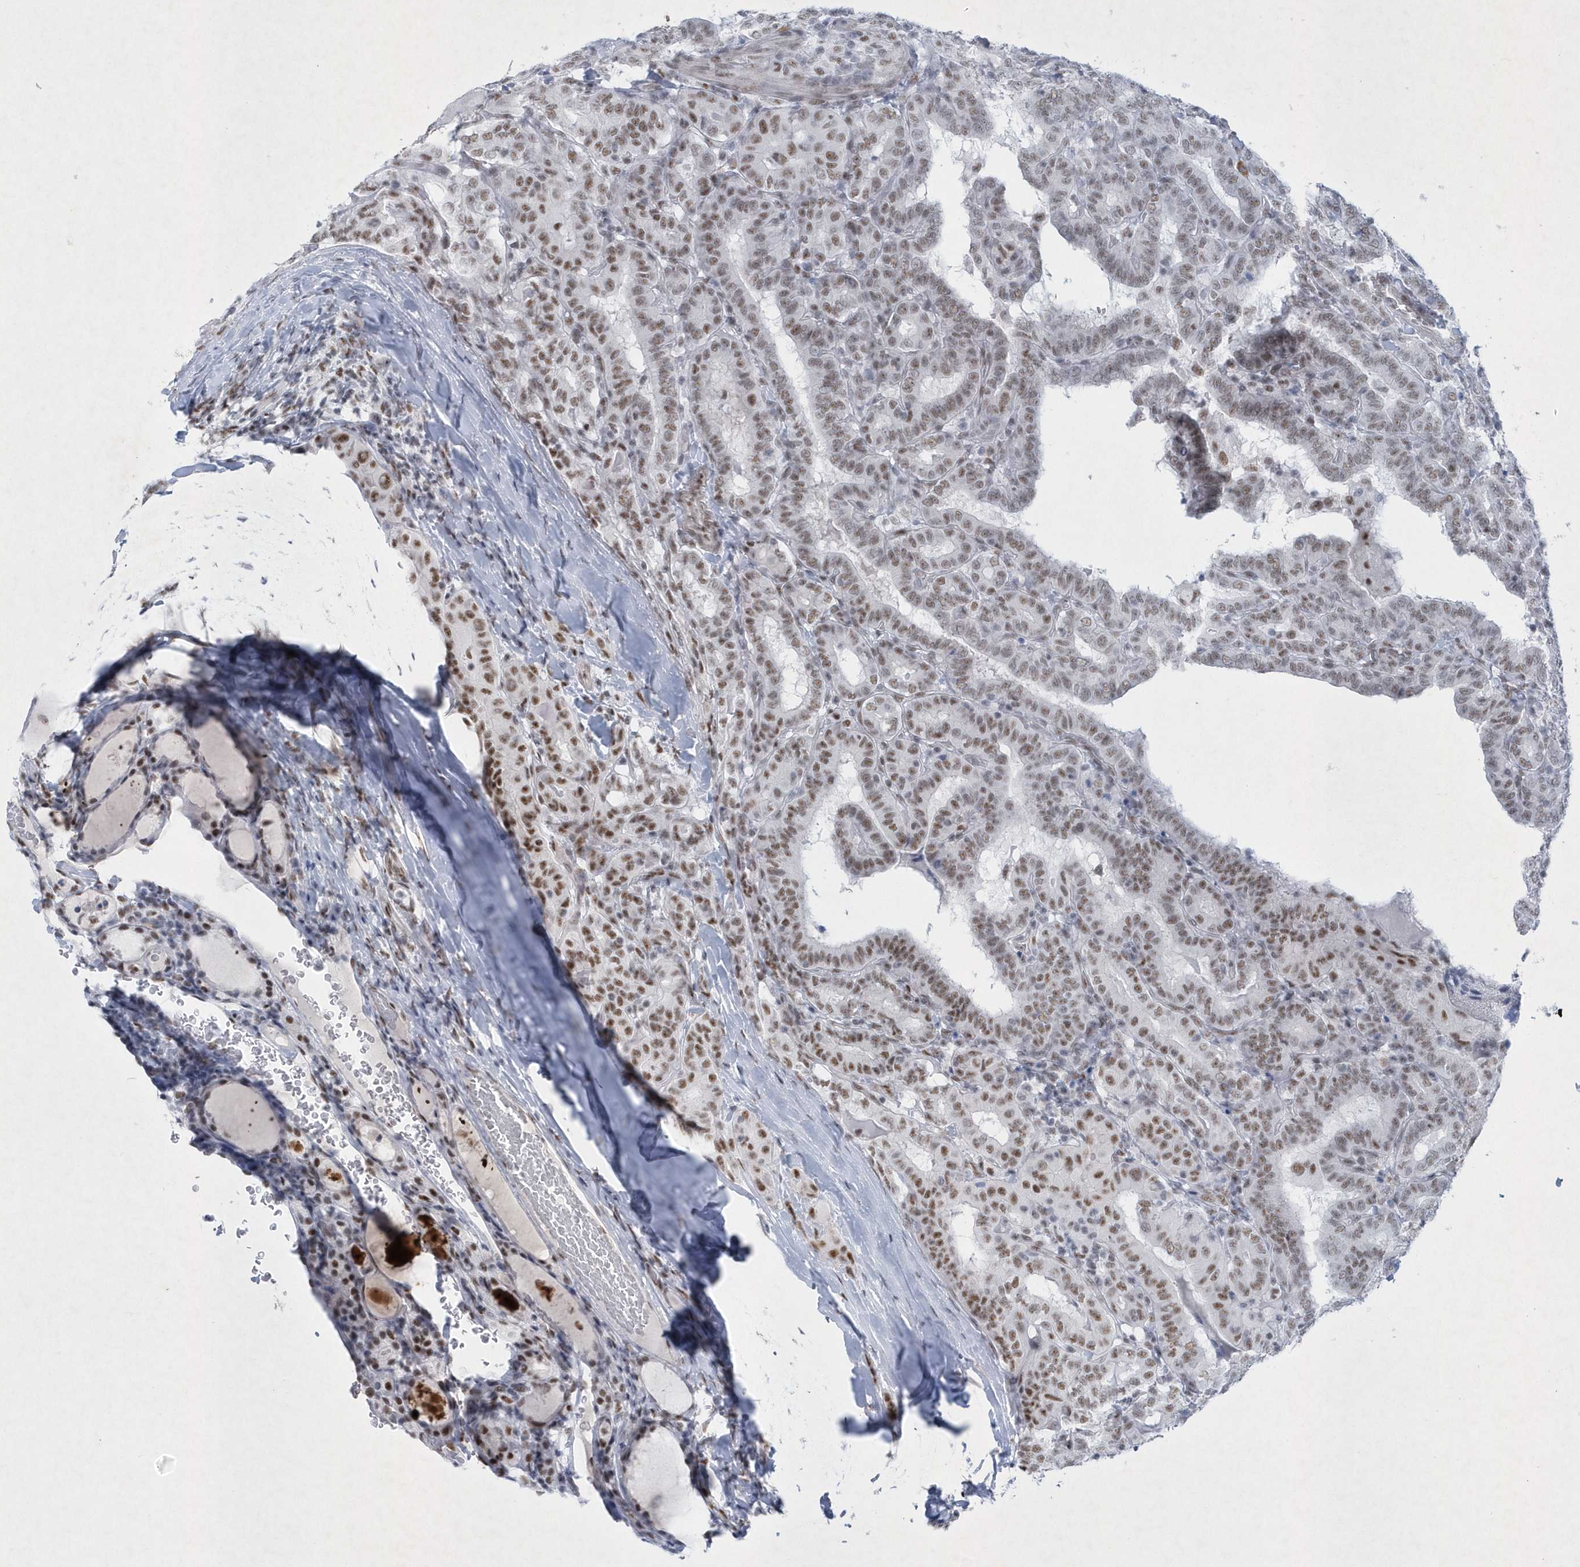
{"staining": {"intensity": "moderate", "quantity": ">75%", "location": "nuclear"}, "tissue": "thyroid cancer", "cell_type": "Tumor cells", "image_type": "cancer", "snomed": [{"axis": "morphology", "description": "Papillary adenocarcinoma, NOS"}, {"axis": "topography", "description": "Thyroid gland"}], "caption": "Immunohistochemical staining of thyroid papillary adenocarcinoma displays medium levels of moderate nuclear protein staining in about >75% of tumor cells.", "gene": "DCLRE1A", "patient": {"sex": "female", "age": 72}}